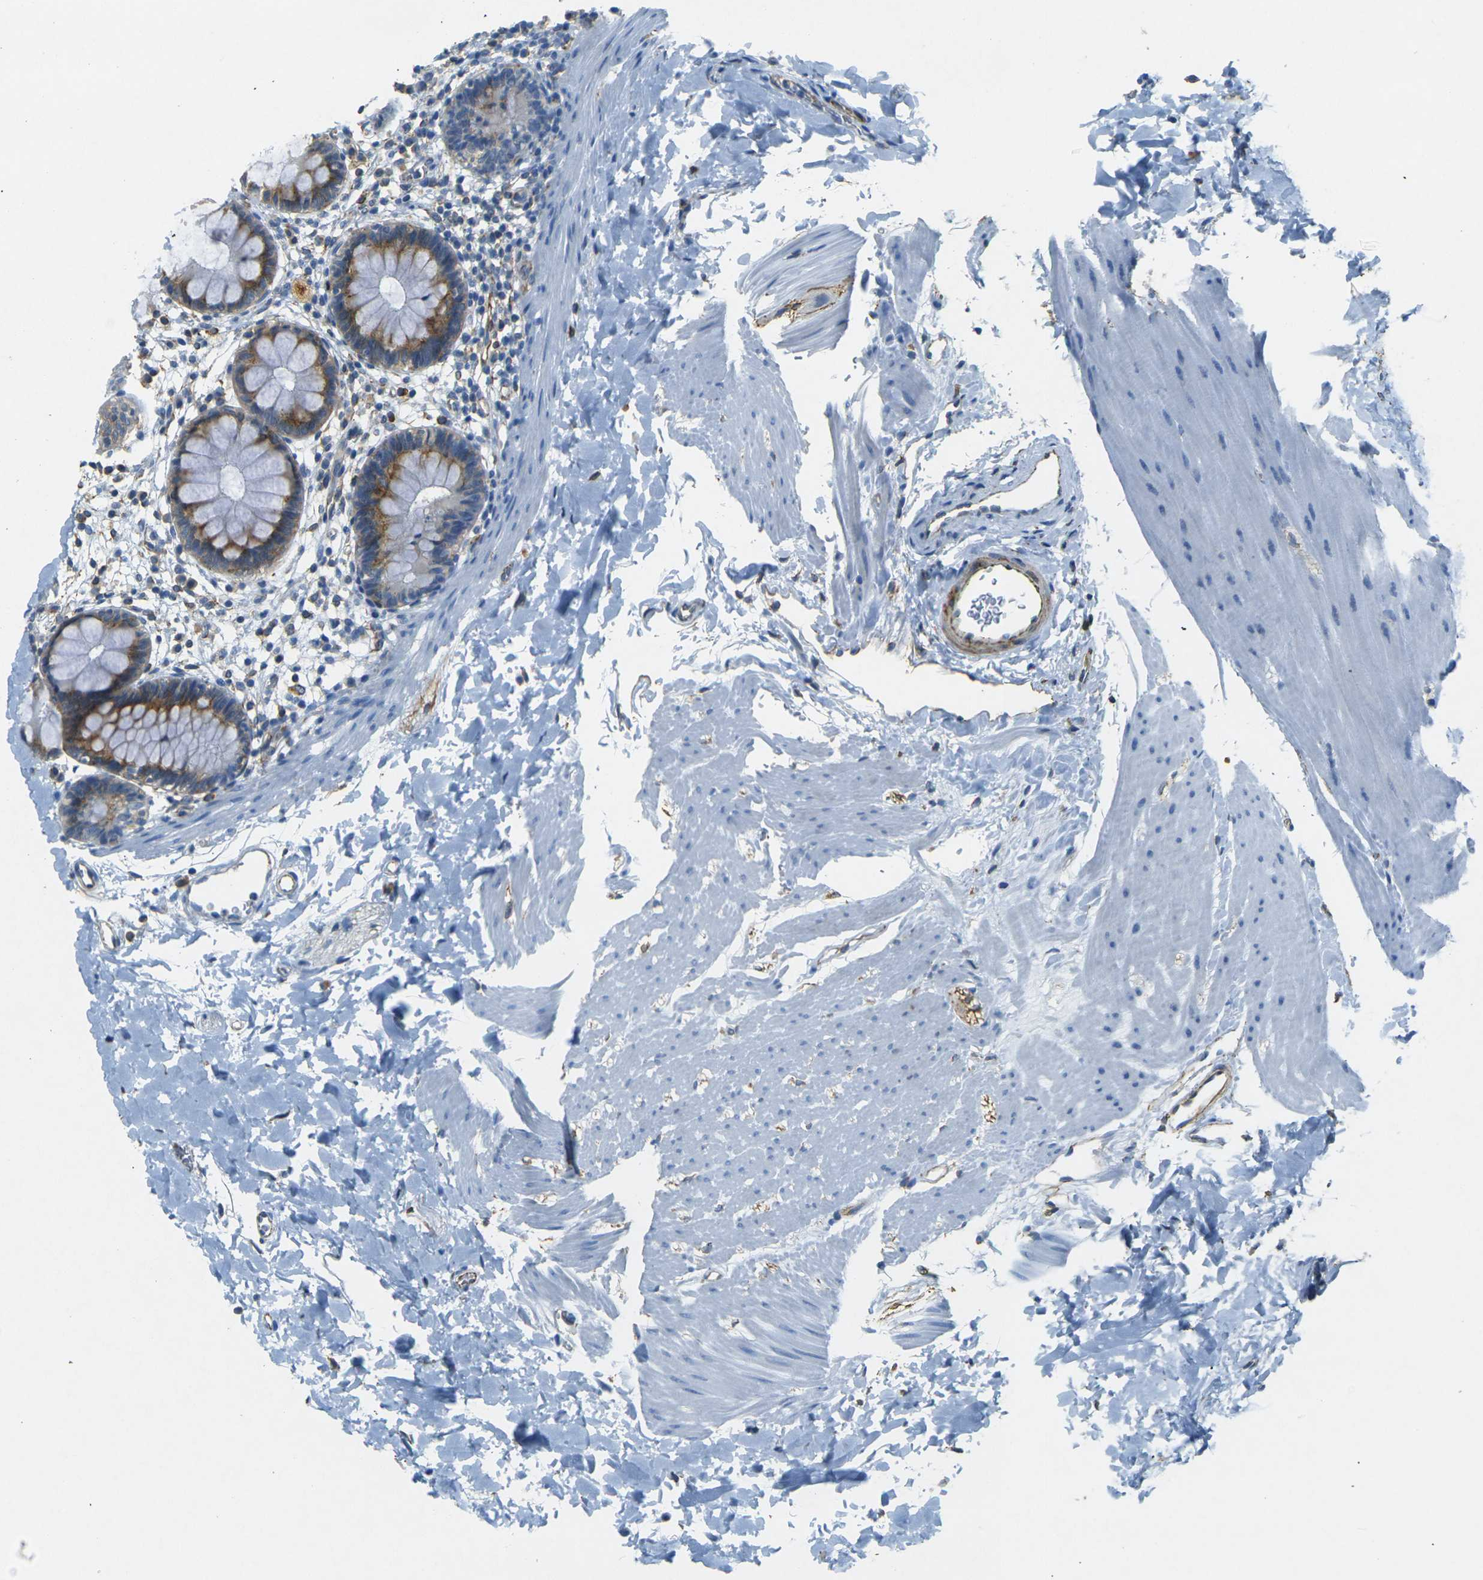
{"staining": {"intensity": "moderate", "quantity": "25%-75%", "location": "cytoplasmic/membranous"}, "tissue": "rectum", "cell_type": "Glandular cells", "image_type": "normal", "snomed": [{"axis": "morphology", "description": "Normal tissue, NOS"}, {"axis": "topography", "description": "Rectum"}], "caption": "This is a micrograph of immunohistochemistry staining of normal rectum, which shows moderate expression in the cytoplasmic/membranous of glandular cells.", "gene": "SORT1", "patient": {"sex": "female", "age": 24}}